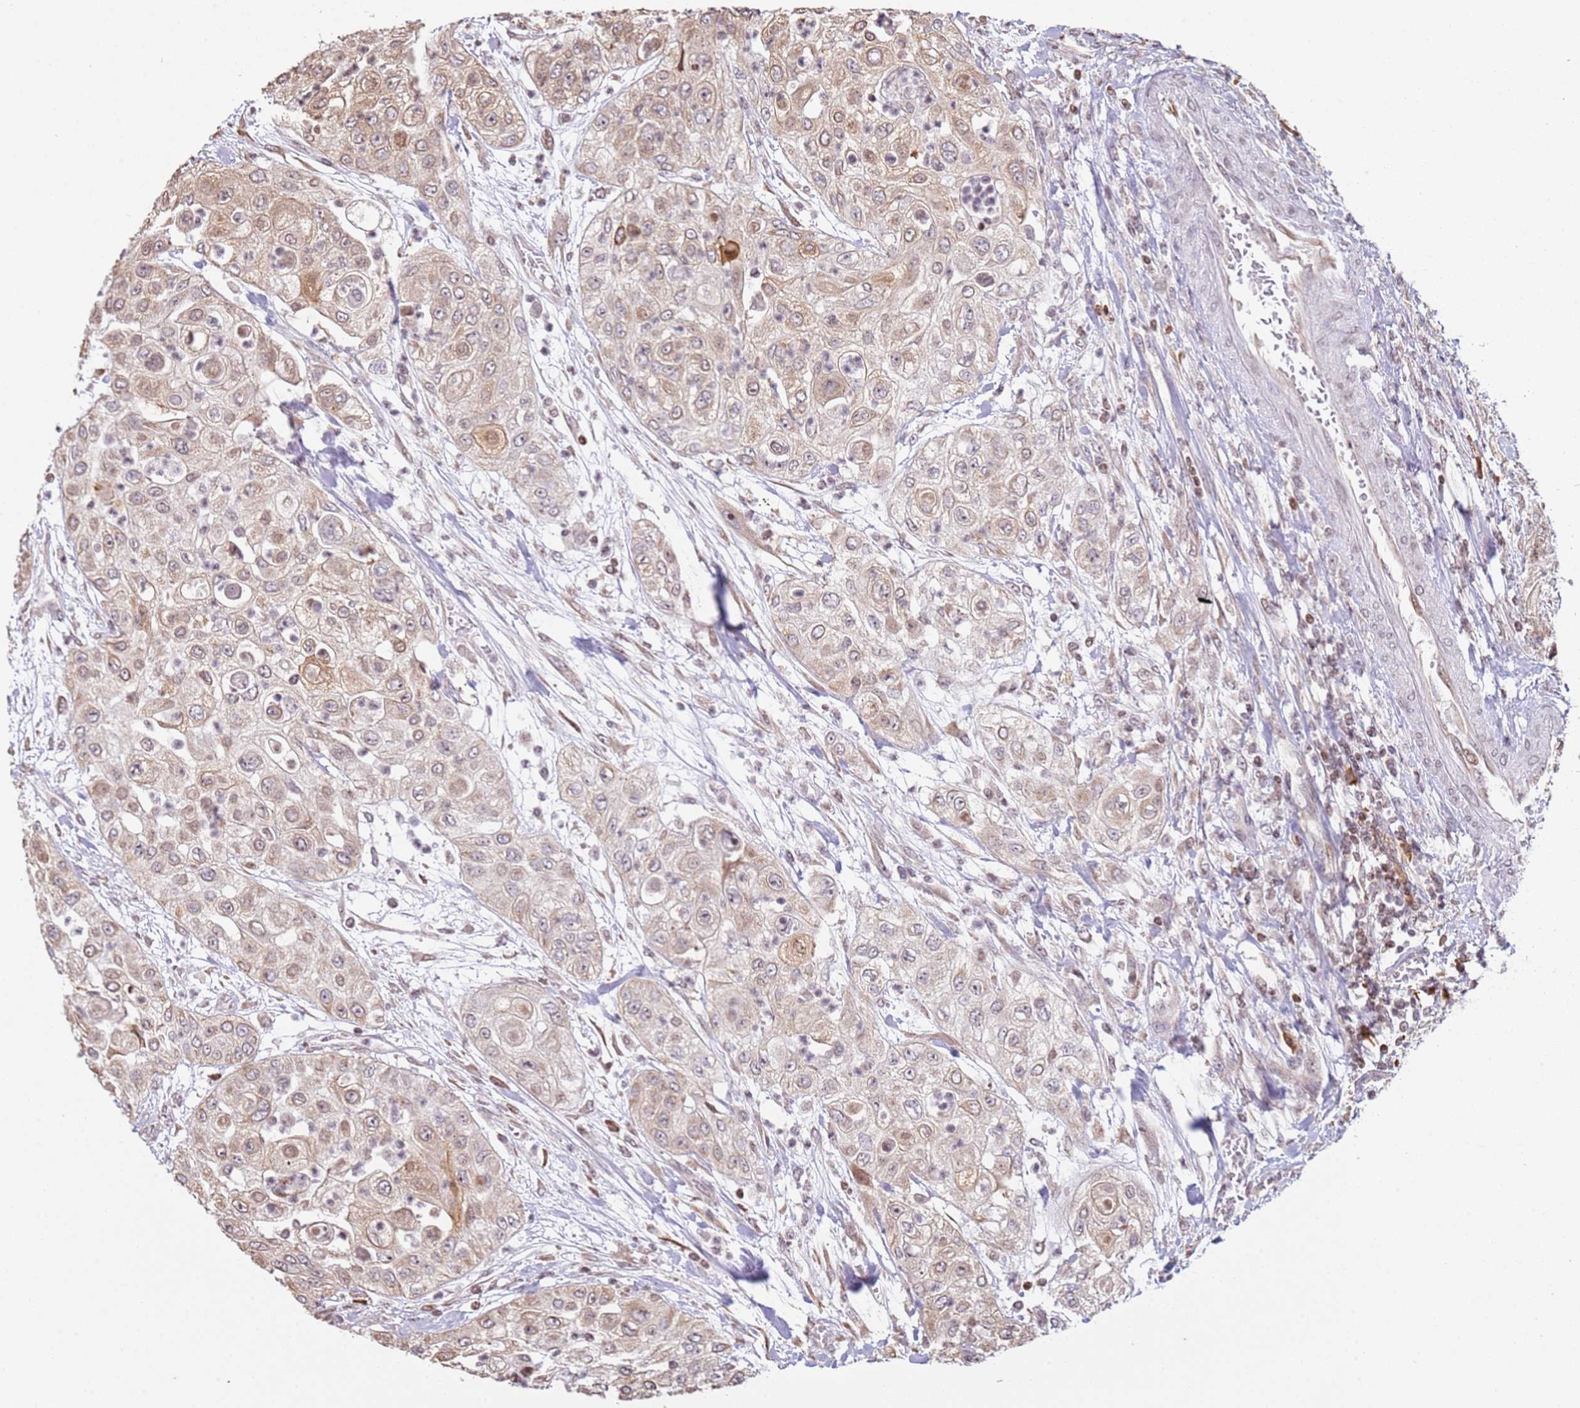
{"staining": {"intensity": "weak", "quantity": ">75%", "location": "cytoplasmic/membranous,nuclear"}, "tissue": "urothelial cancer", "cell_type": "Tumor cells", "image_type": "cancer", "snomed": [{"axis": "morphology", "description": "Urothelial carcinoma, High grade"}, {"axis": "topography", "description": "Urinary bladder"}], "caption": "Weak cytoplasmic/membranous and nuclear protein expression is identified in approximately >75% of tumor cells in high-grade urothelial carcinoma. The staining was performed using DAB, with brown indicating positive protein expression. Nuclei are stained blue with hematoxylin.", "gene": "SCAF1", "patient": {"sex": "female", "age": 79}}